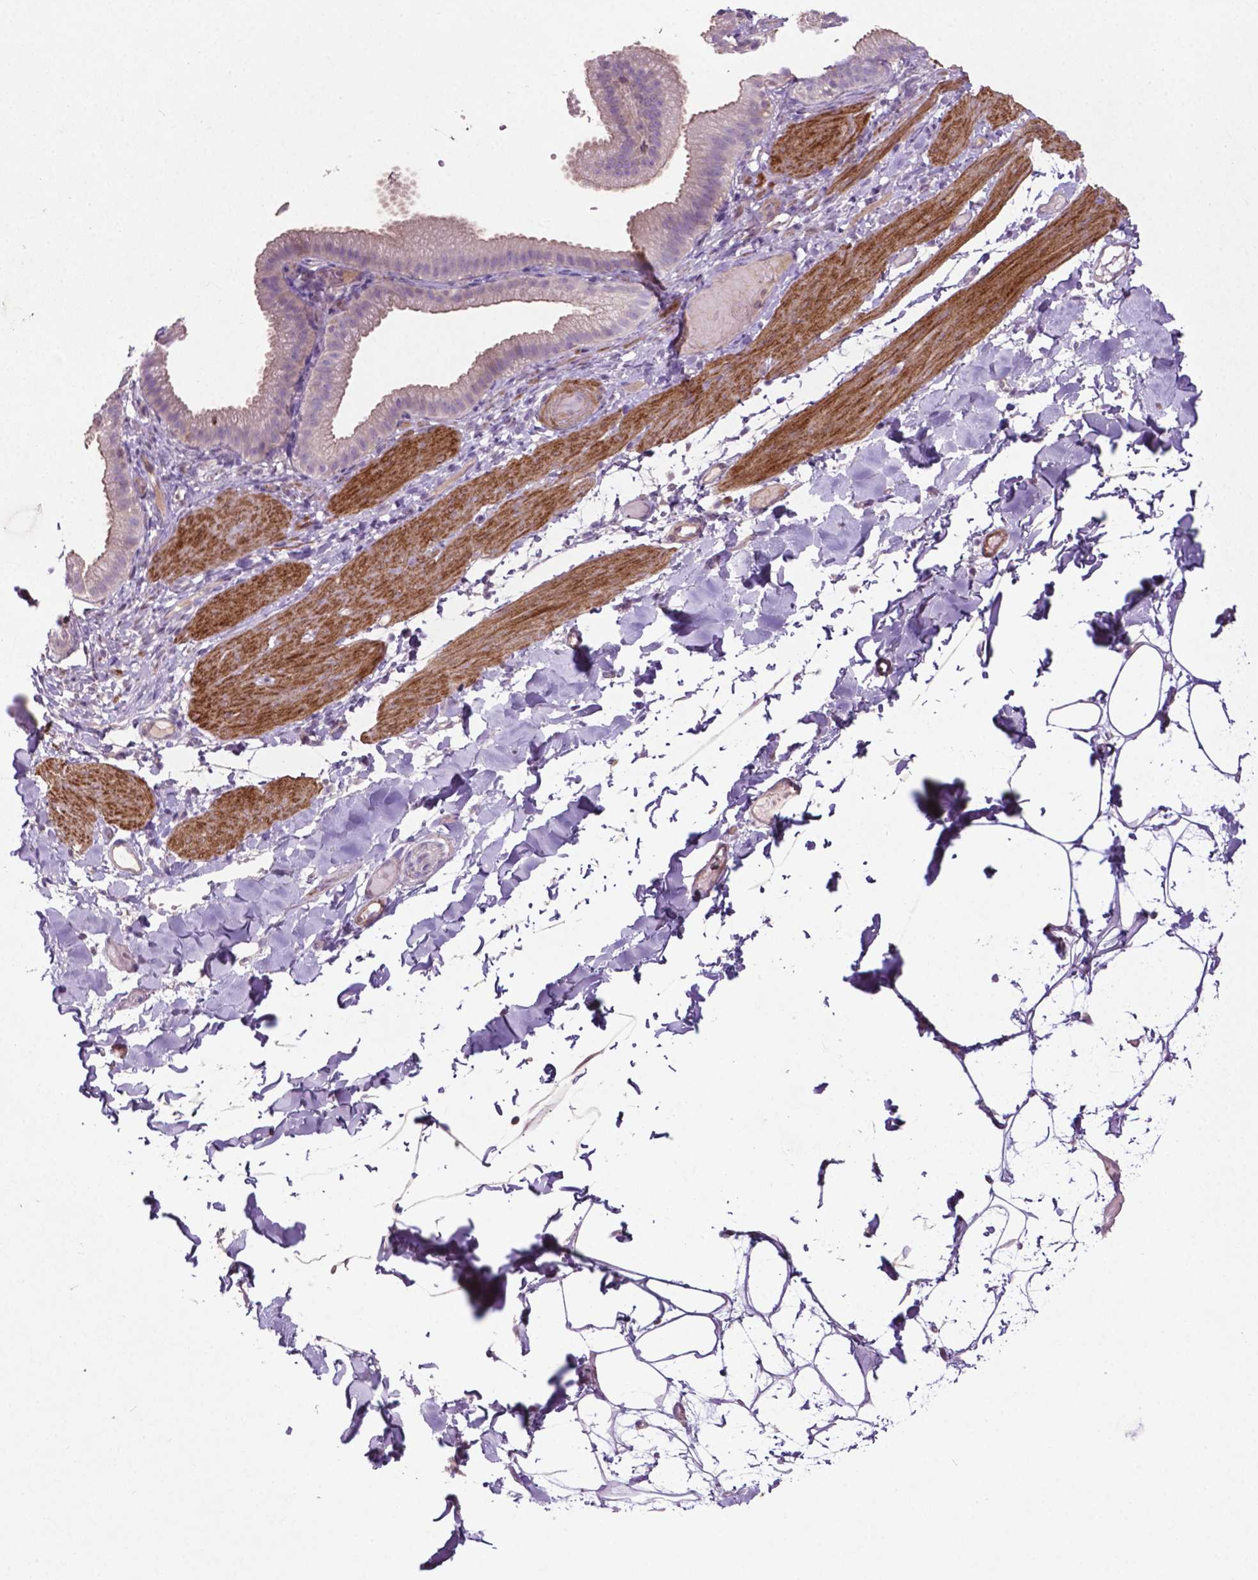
{"staining": {"intensity": "negative", "quantity": "none", "location": "none"}, "tissue": "adipose tissue", "cell_type": "Adipocytes", "image_type": "normal", "snomed": [{"axis": "morphology", "description": "Normal tissue, NOS"}, {"axis": "topography", "description": "Gallbladder"}, {"axis": "topography", "description": "Peripheral nerve tissue"}], "caption": "An IHC histopathology image of normal adipose tissue is shown. There is no staining in adipocytes of adipose tissue. The staining was performed using DAB (3,3'-diaminobenzidine) to visualize the protein expression in brown, while the nuclei were stained in blue with hematoxylin (Magnification: 20x).", "gene": "BMP4", "patient": {"sex": "female", "age": 45}}